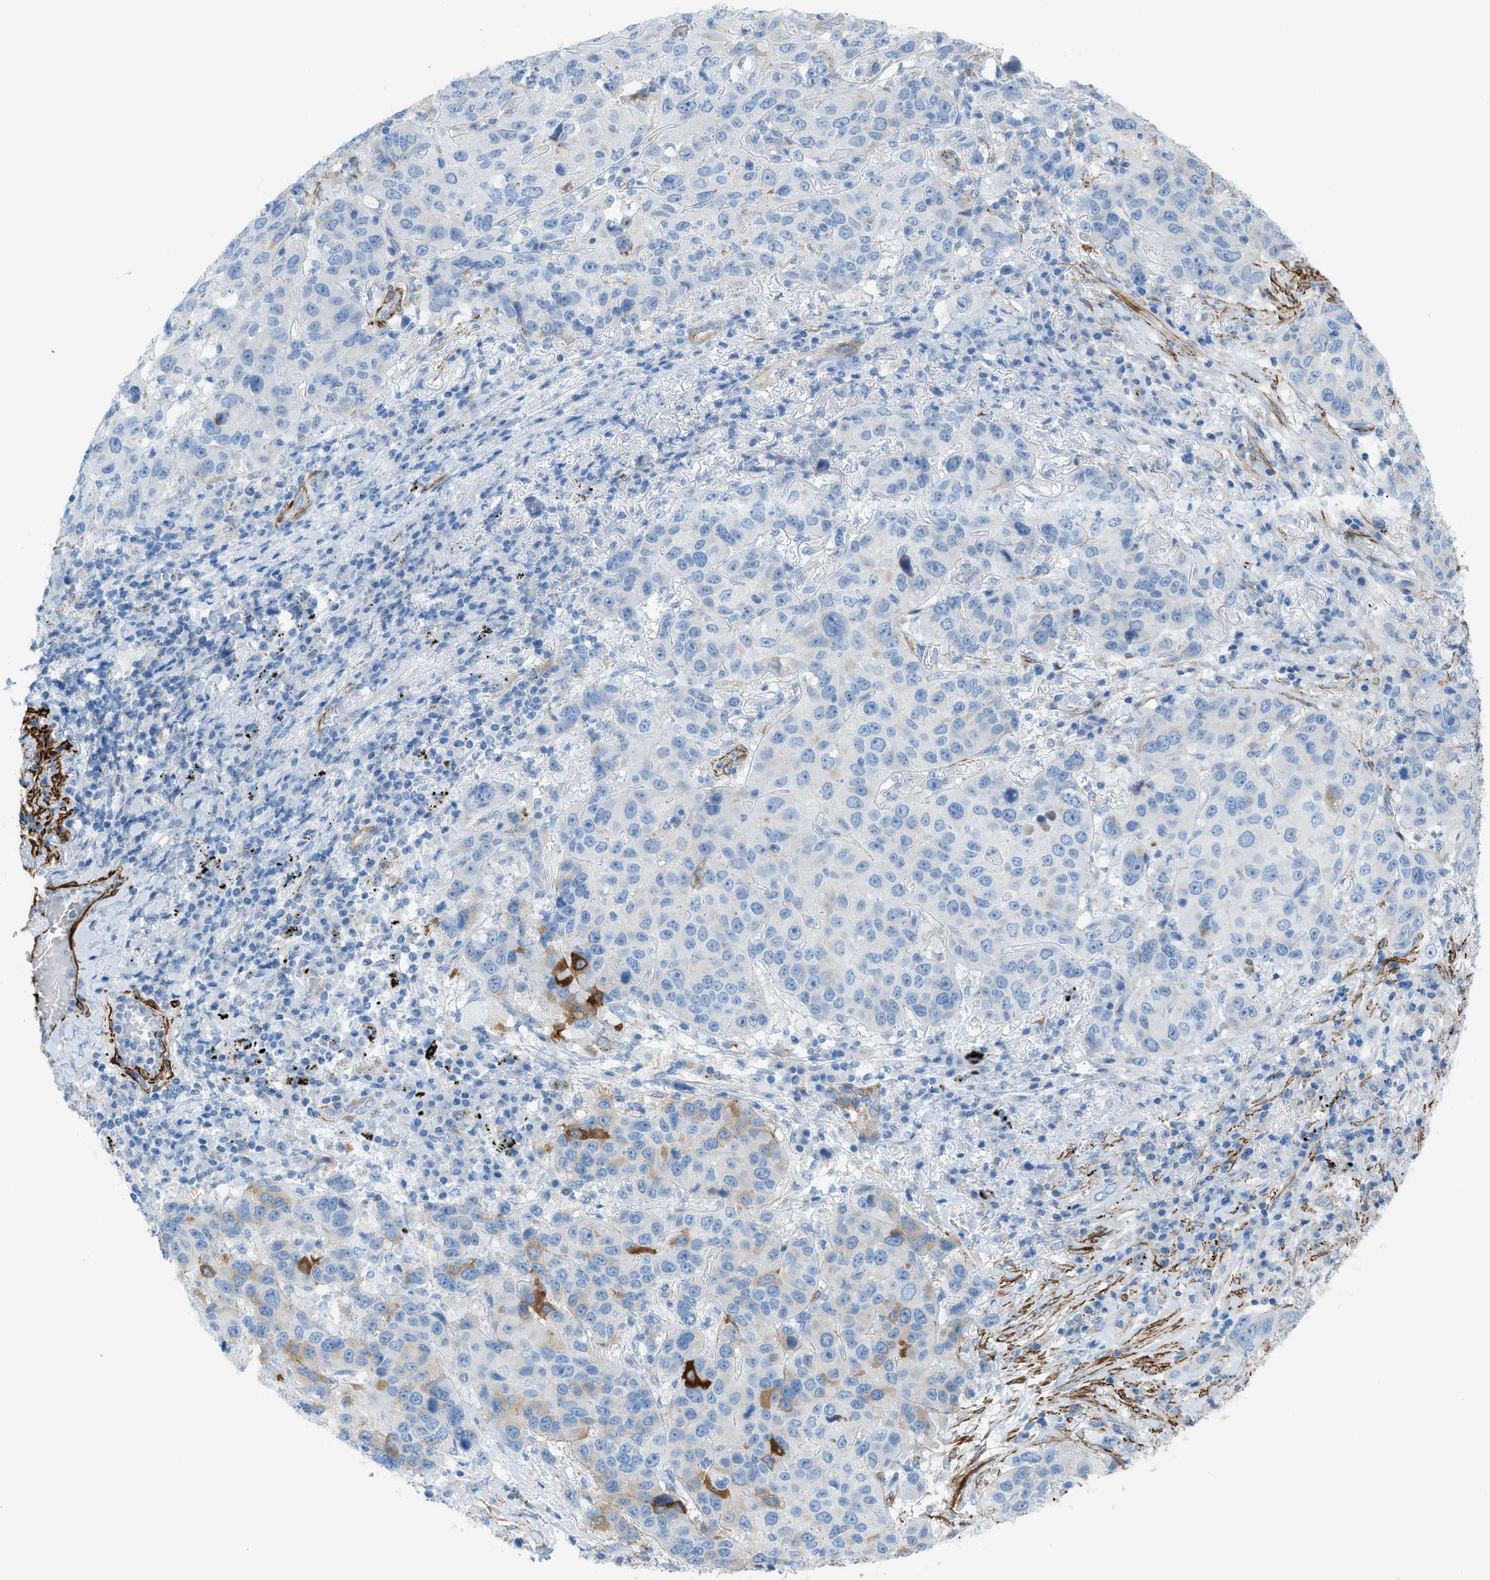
{"staining": {"intensity": "negative", "quantity": "none", "location": "none"}, "tissue": "lung cancer", "cell_type": "Tumor cells", "image_type": "cancer", "snomed": [{"axis": "morphology", "description": "Squamous cell carcinoma, NOS"}, {"axis": "topography", "description": "Lung"}], "caption": "IHC micrograph of neoplastic tissue: lung squamous cell carcinoma stained with DAB shows no significant protein expression in tumor cells.", "gene": "MYH11", "patient": {"sex": "male", "age": 57}}